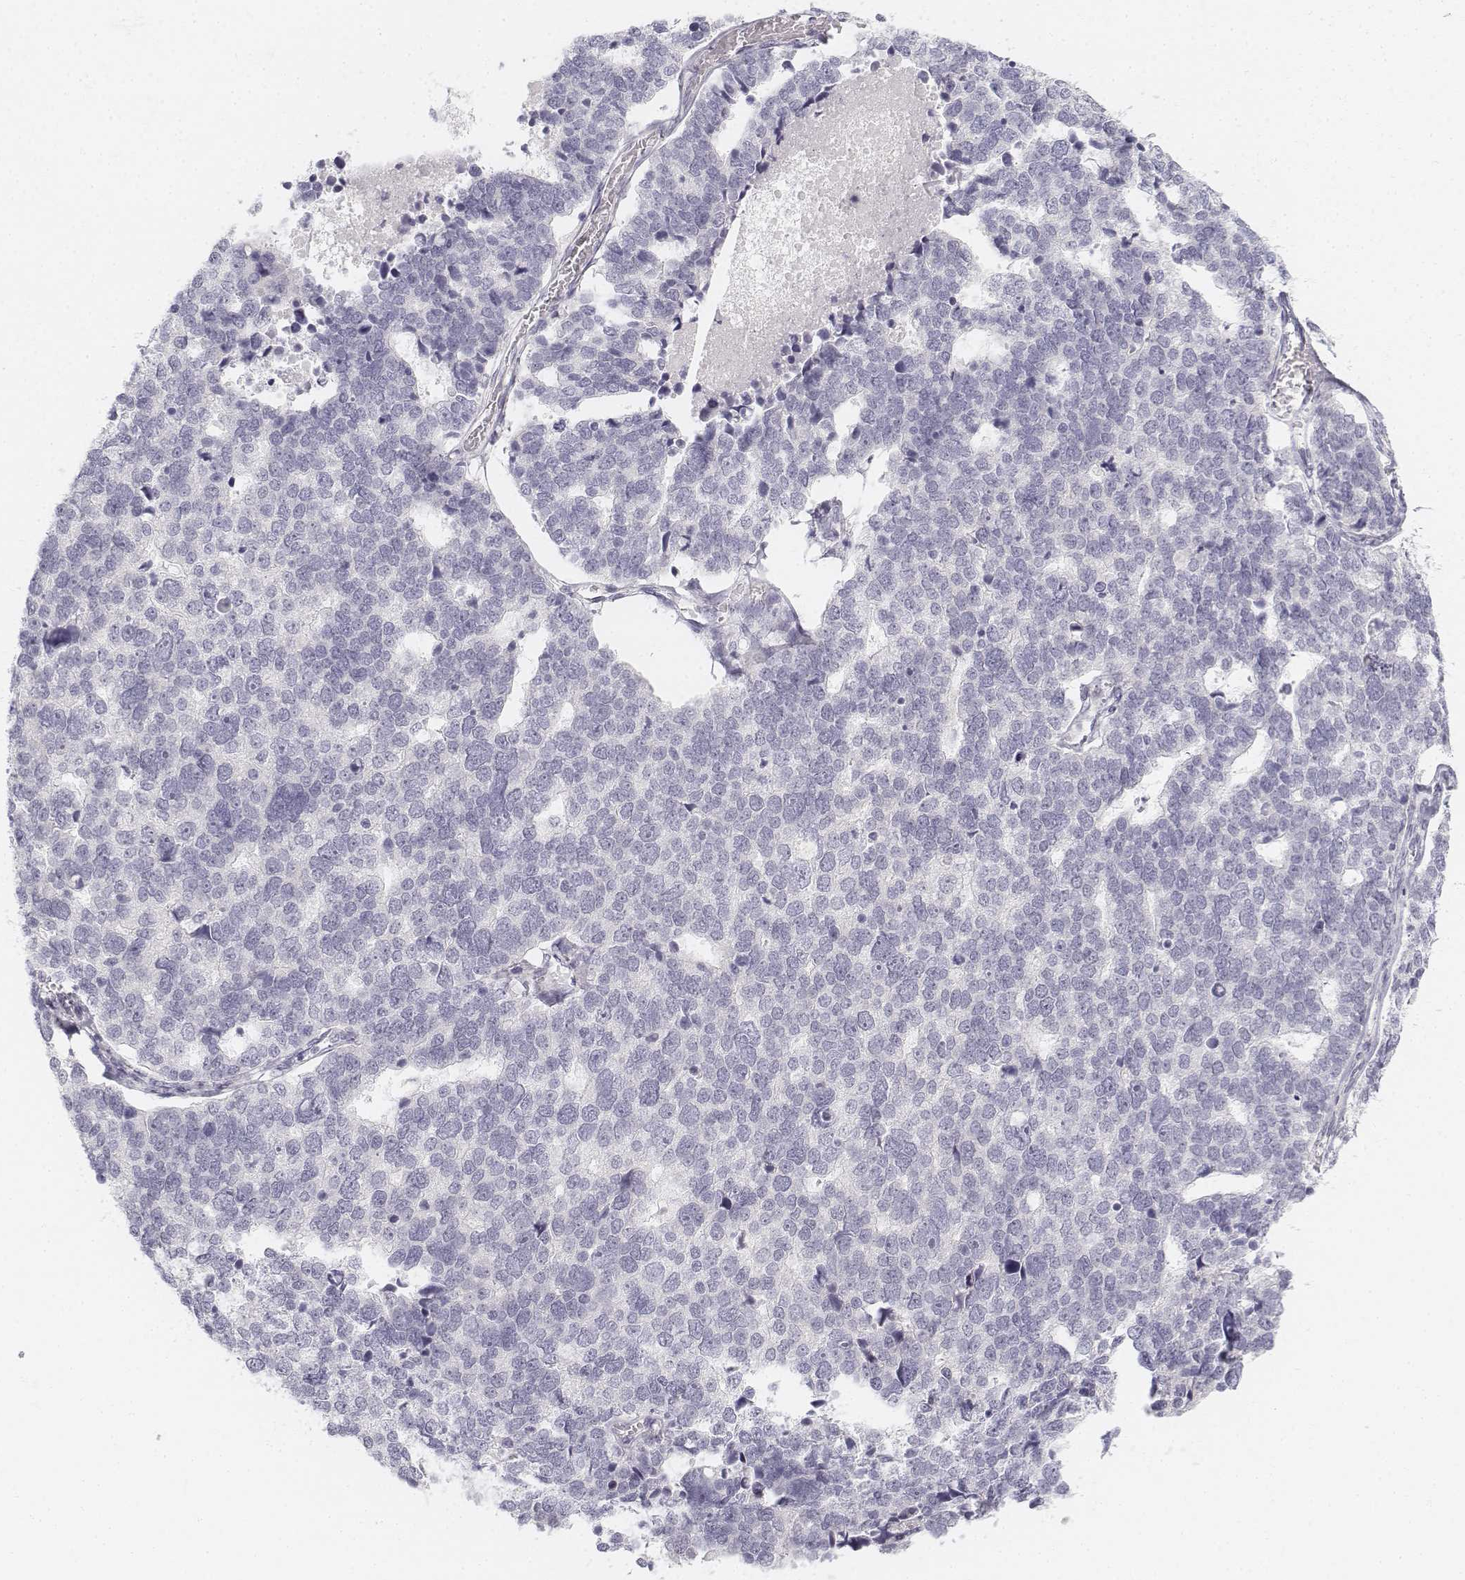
{"staining": {"intensity": "negative", "quantity": "none", "location": "none"}, "tissue": "stomach cancer", "cell_type": "Tumor cells", "image_type": "cancer", "snomed": [{"axis": "morphology", "description": "Adenocarcinoma, NOS"}, {"axis": "topography", "description": "Stomach"}], "caption": "The photomicrograph exhibits no staining of tumor cells in stomach adenocarcinoma.", "gene": "KRT25", "patient": {"sex": "male", "age": 69}}